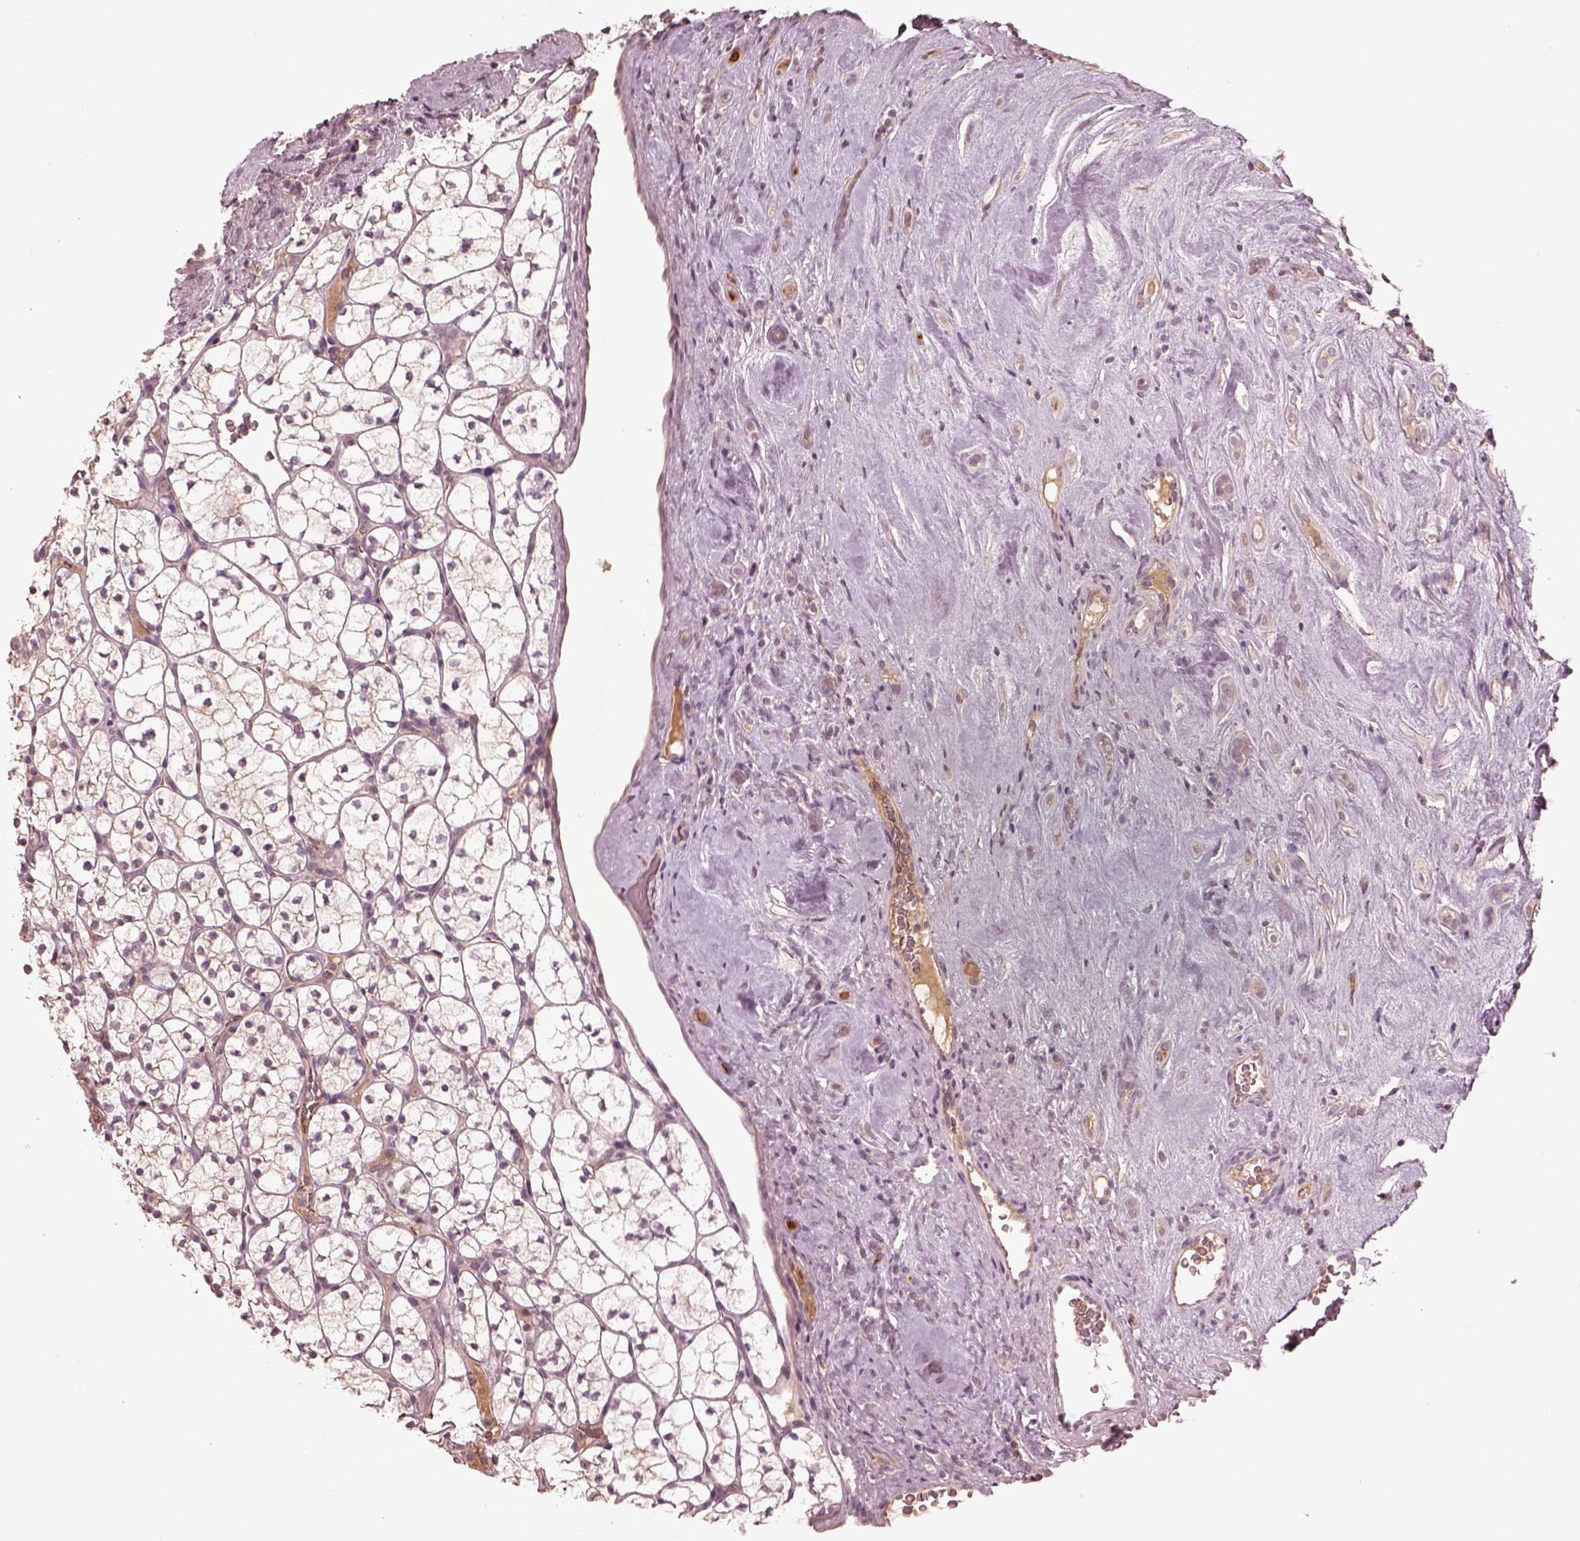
{"staining": {"intensity": "negative", "quantity": "none", "location": "none"}, "tissue": "renal cancer", "cell_type": "Tumor cells", "image_type": "cancer", "snomed": [{"axis": "morphology", "description": "Adenocarcinoma, NOS"}, {"axis": "topography", "description": "Kidney"}], "caption": "Immunohistochemistry of human adenocarcinoma (renal) shows no staining in tumor cells.", "gene": "VWA5B1", "patient": {"sex": "female", "age": 89}}